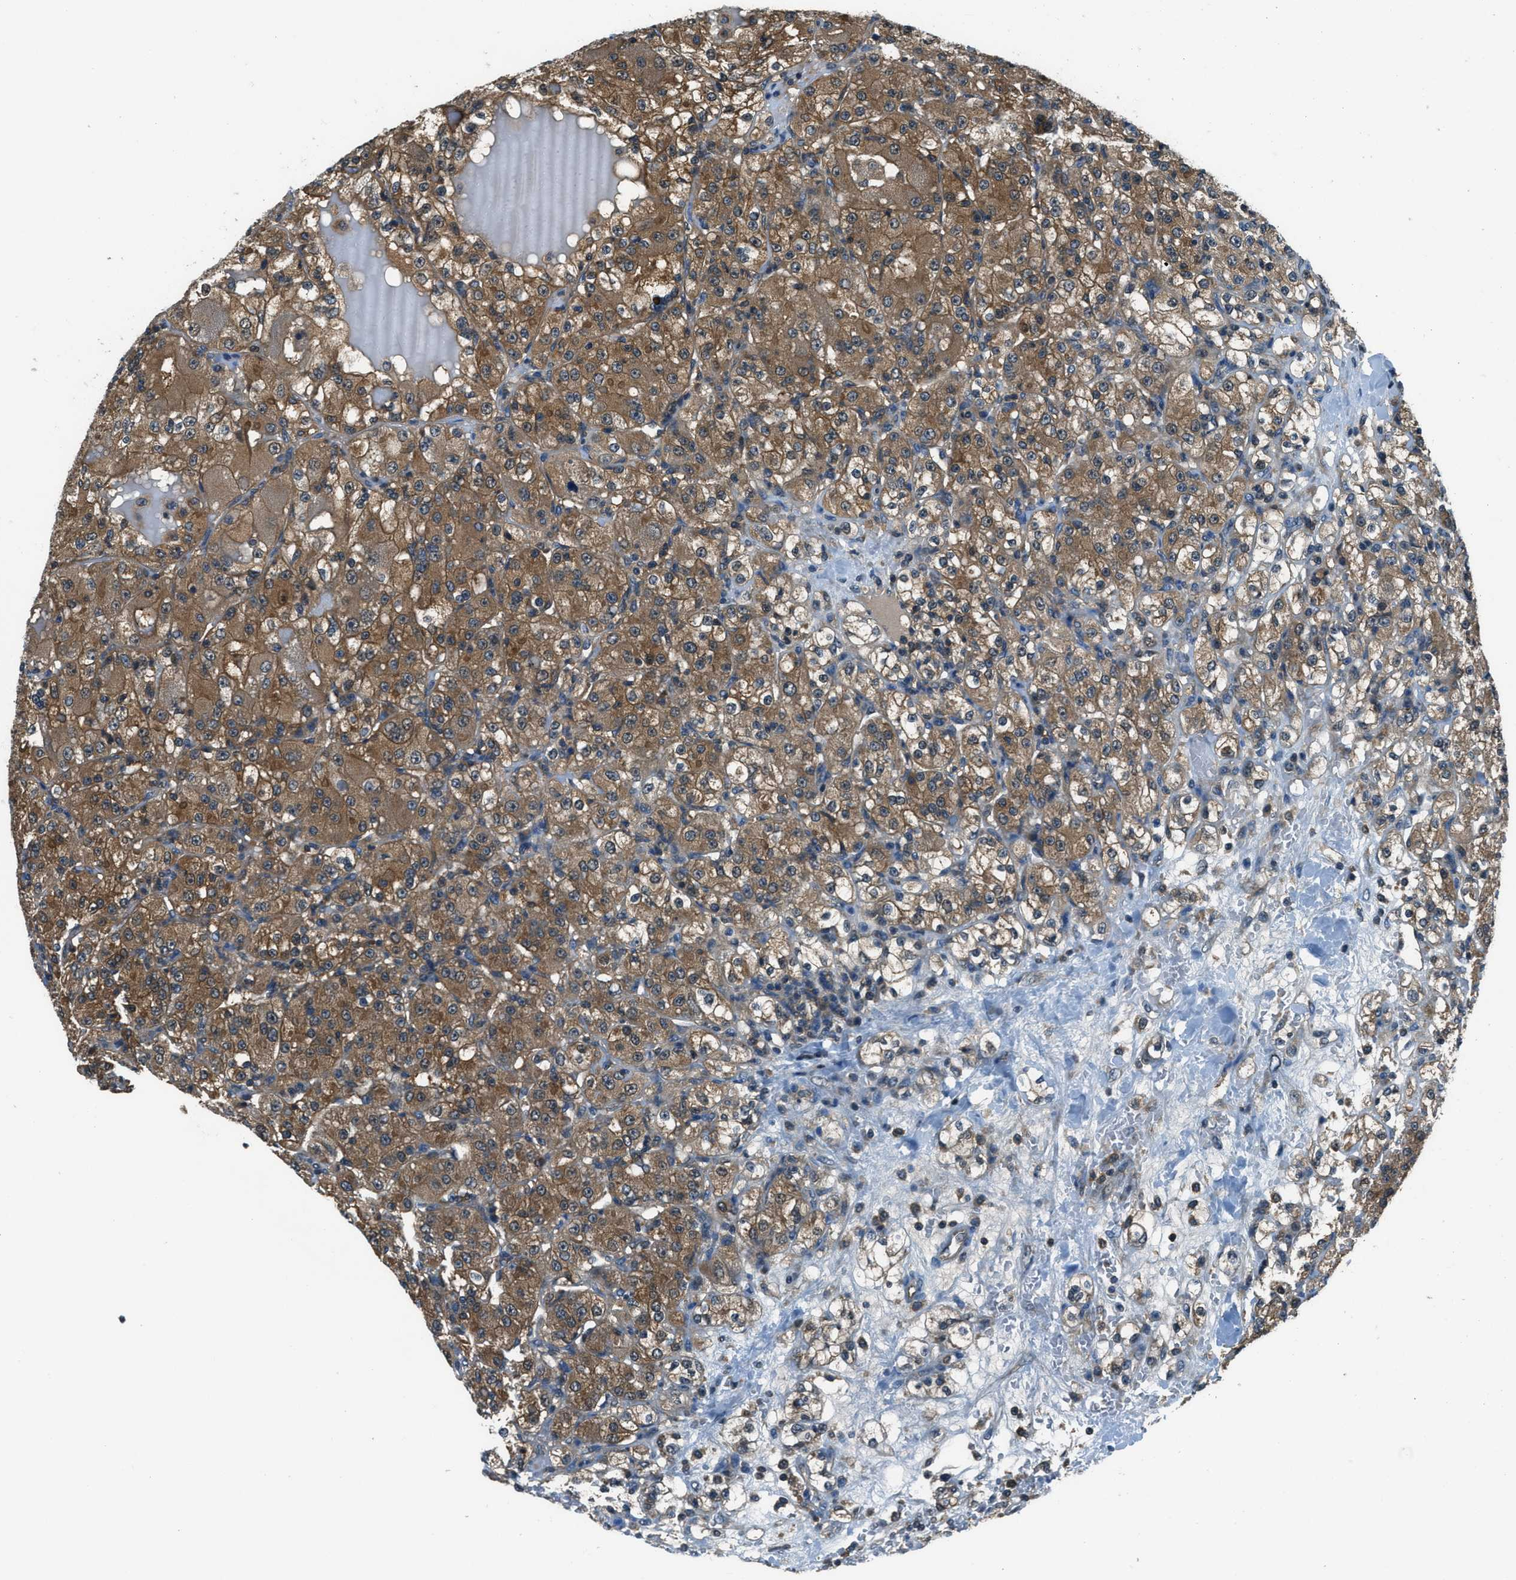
{"staining": {"intensity": "moderate", "quantity": ">75%", "location": "cytoplasmic/membranous"}, "tissue": "renal cancer", "cell_type": "Tumor cells", "image_type": "cancer", "snomed": [{"axis": "morphology", "description": "Normal tissue, NOS"}, {"axis": "morphology", "description": "Adenocarcinoma, NOS"}, {"axis": "topography", "description": "Kidney"}], "caption": "This image displays IHC staining of human adenocarcinoma (renal), with medium moderate cytoplasmic/membranous staining in approximately >75% of tumor cells.", "gene": "HEBP2", "patient": {"sex": "male", "age": 61}}